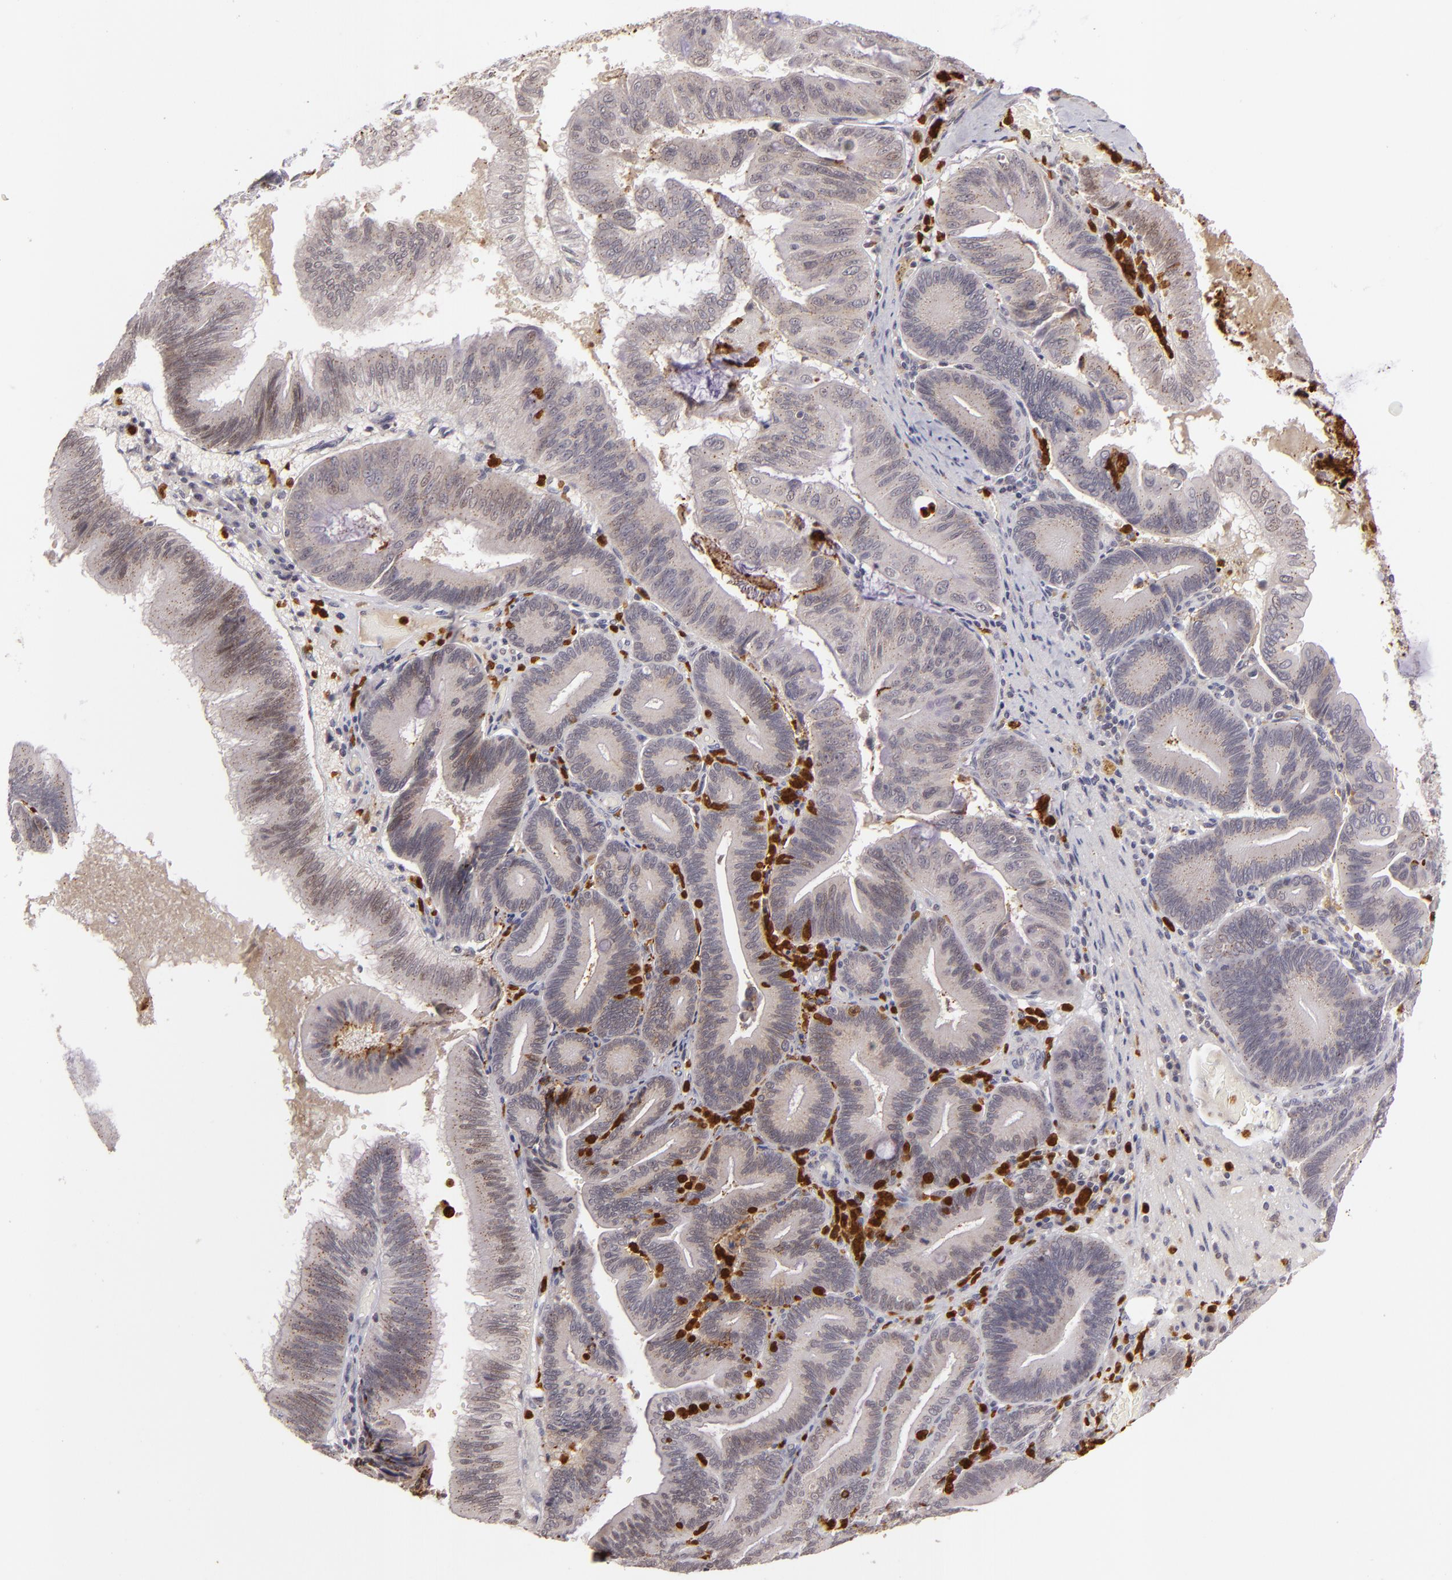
{"staining": {"intensity": "weak", "quantity": "<25%", "location": "cytoplasmic/membranous,nuclear"}, "tissue": "pancreatic cancer", "cell_type": "Tumor cells", "image_type": "cancer", "snomed": [{"axis": "morphology", "description": "Adenocarcinoma, NOS"}, {"axis": "topography", "description": "Pancreas"}], "caption": "IHC image of adenocarcinoma (pancreatic) stained for a protein (brown), which shows no positivity in tumor cells. (DAB immunohistochemistry (IHC), high magnification).", "gene": "RXRG", "patient": {"sex": "male", "age": 82}}